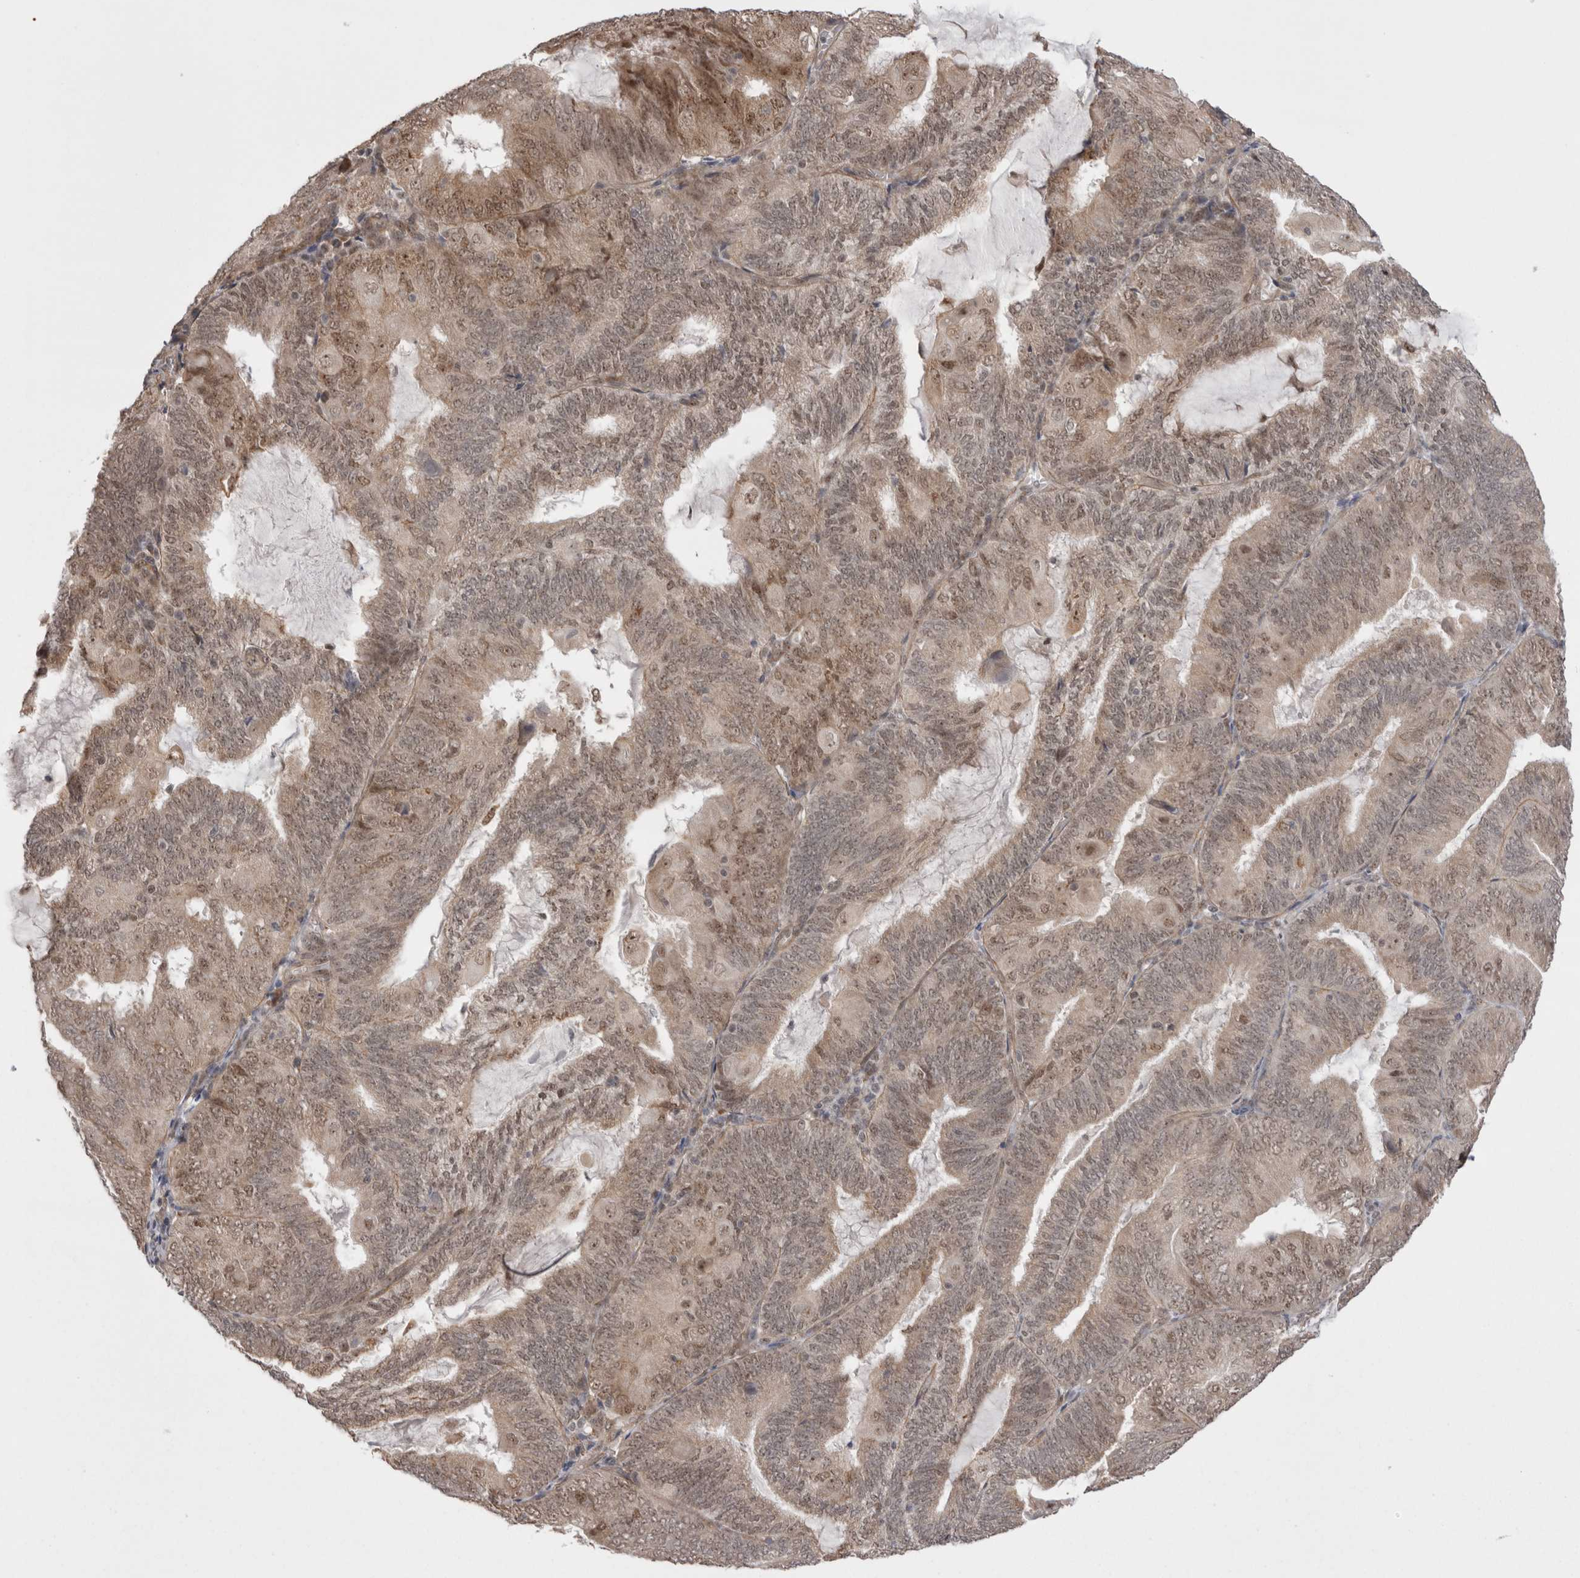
{"staining": {"intensity": "moderate", "quantity": ">75%", "location": "cytoplasmic/membranous,nuclear"}, "tissue": "endometrial cancer", "cell_type": "Tumor cells", "image_type": "cancer", "snomed": [{"axis": "morphology", "description": "Adenocarcinoma, NOS"}, {"axis": "topography", "description": "Endometrium"}], "caption": "Endometrial cancer (adenocarcinoma) was stained to show a protein in brown. There is medium levels of moderate cytoplasmic/membranous and nuclear positivity in approximately >75% of tumor cells.", "gene": "EXOSC4", "patient": {"sex": "female", "age": 81}}